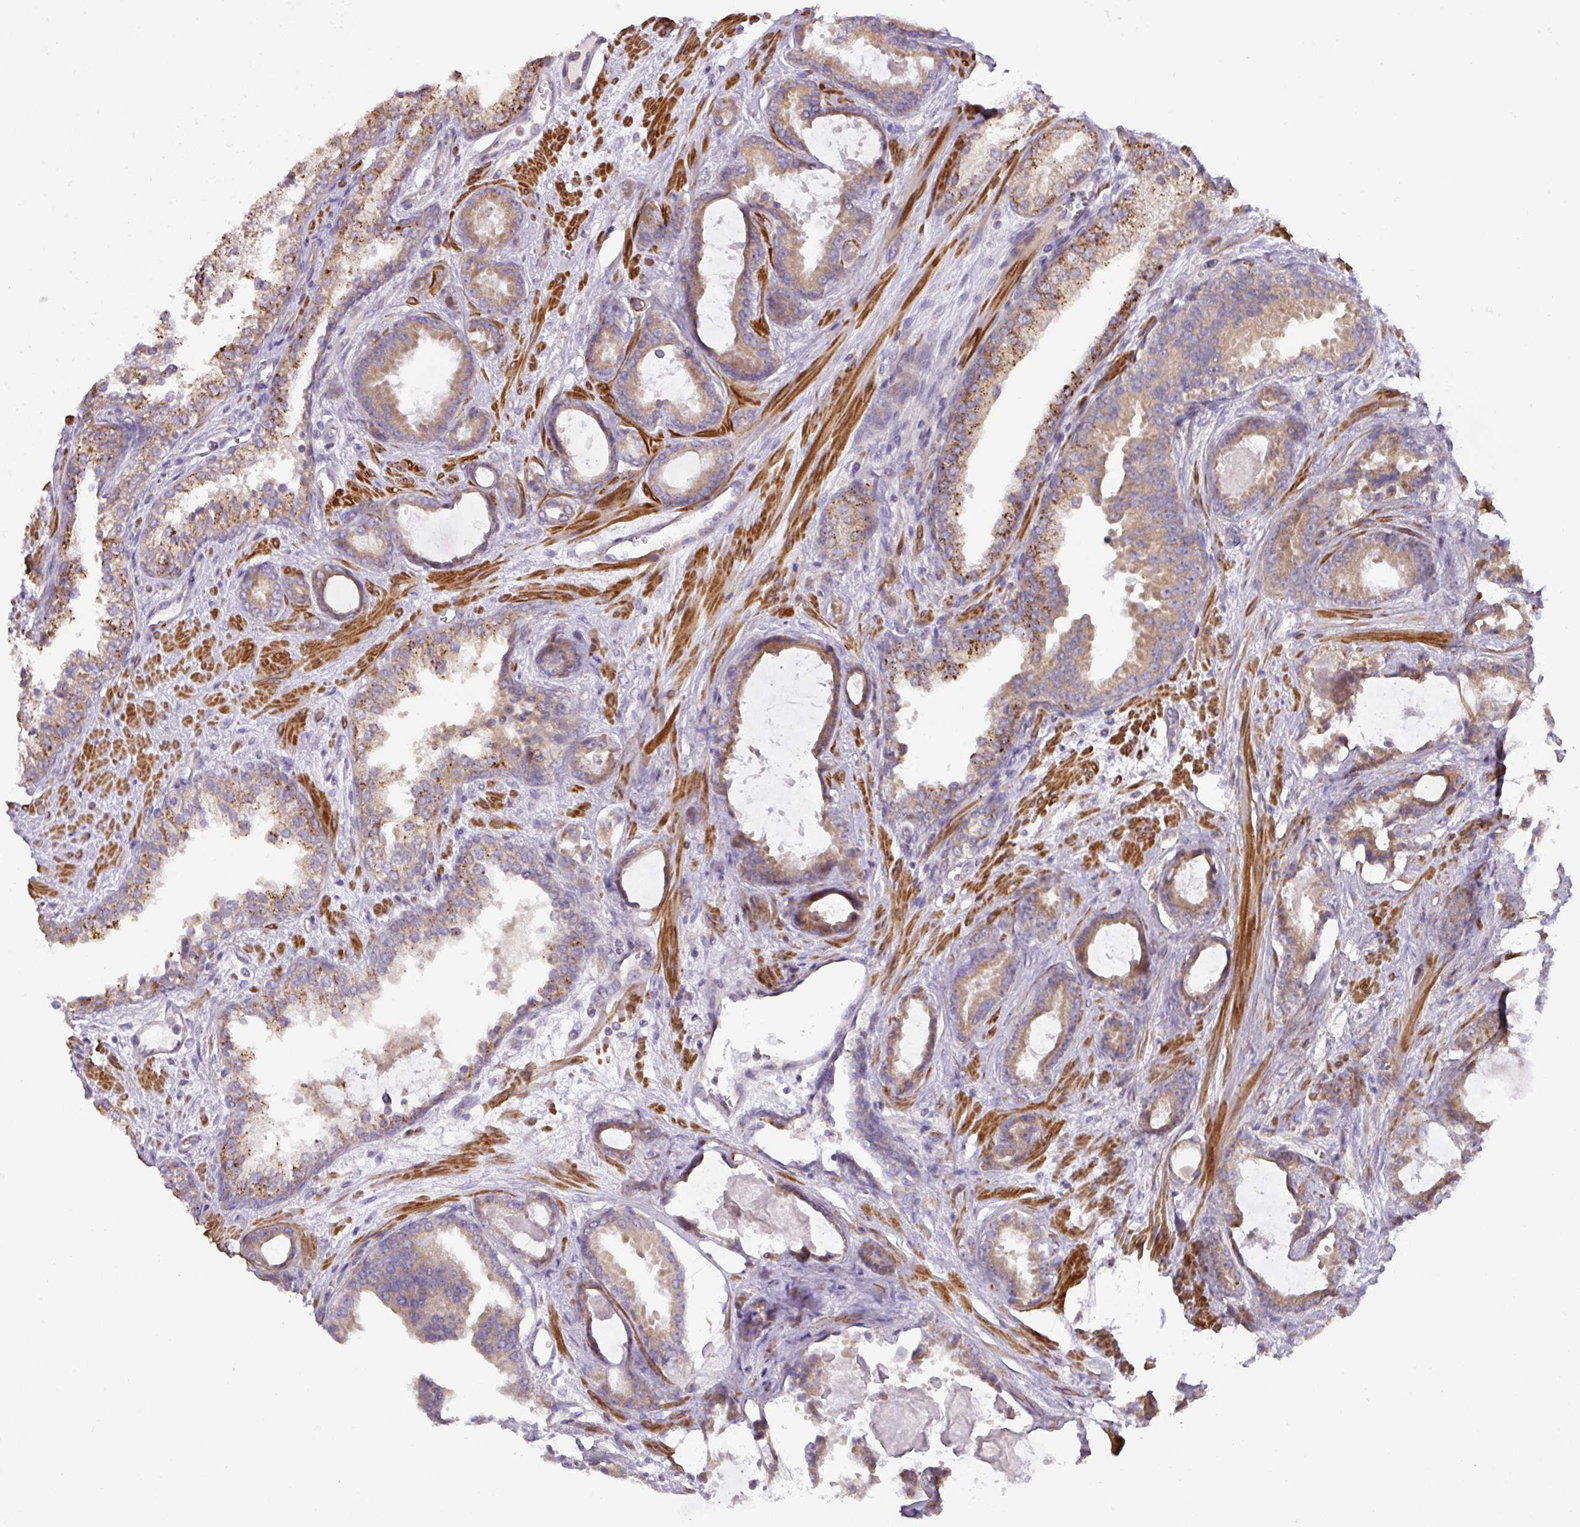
{"staining": {"intensity": "weak", "quantity": "25%-75%", "location": "cytoplasmic/membranous"}, "tissue": "prostate cancer", "cell_type": "Tumor cells", "image_type": "cancer", "snomed": [{"axis": "morphology", "description": "Adenocarcinoma, Low grade"}, {"axis": "topography", "description": "Prostate"}], "caption": "Prostate cancer tissue reveals weak cytoplasmic/membranous expression in approximately 25%-75% of tumor cells", "gene": "MRRF", "patient": {"sex": "male", "age": 62}}